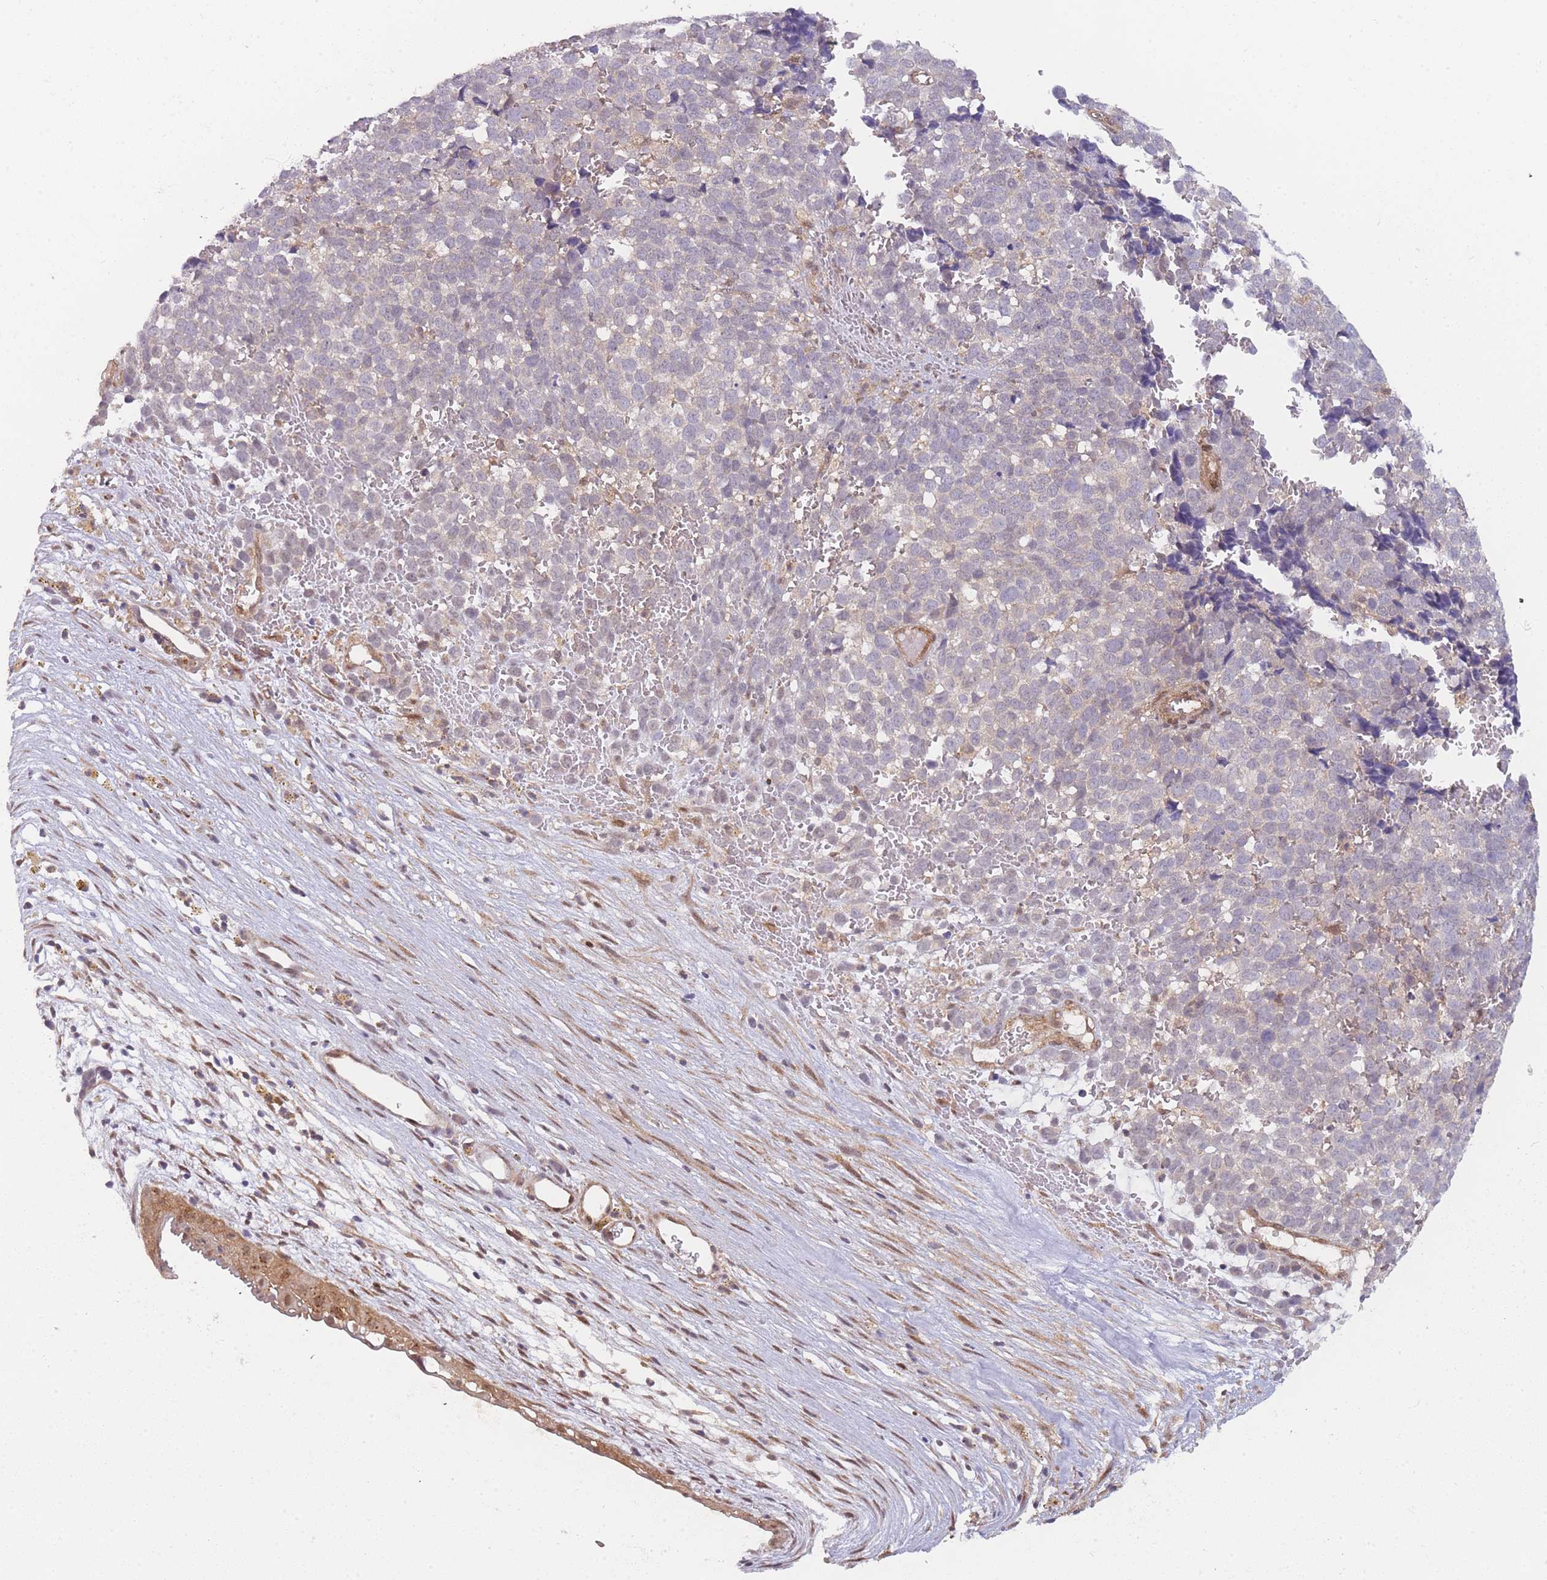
{"staining": {"intensity": "negative", "quantity": "none", "location": "none"}, "tissue": "melanoma", "cell_type": "Tumor cells", "image_type": "cancer", "snomed": [{"axis": "morphology", "description": "Malignant melanoma, NOS"}, {"axis": "topography", "description": "Nose, NOS"}], "caption": "This is a photomicrograph of immunohistochemistry staining of melanoma, which shows no positivity in tumor cells.", "gene": "MRI1", "patient": {"sex": "female", "age": 48}}